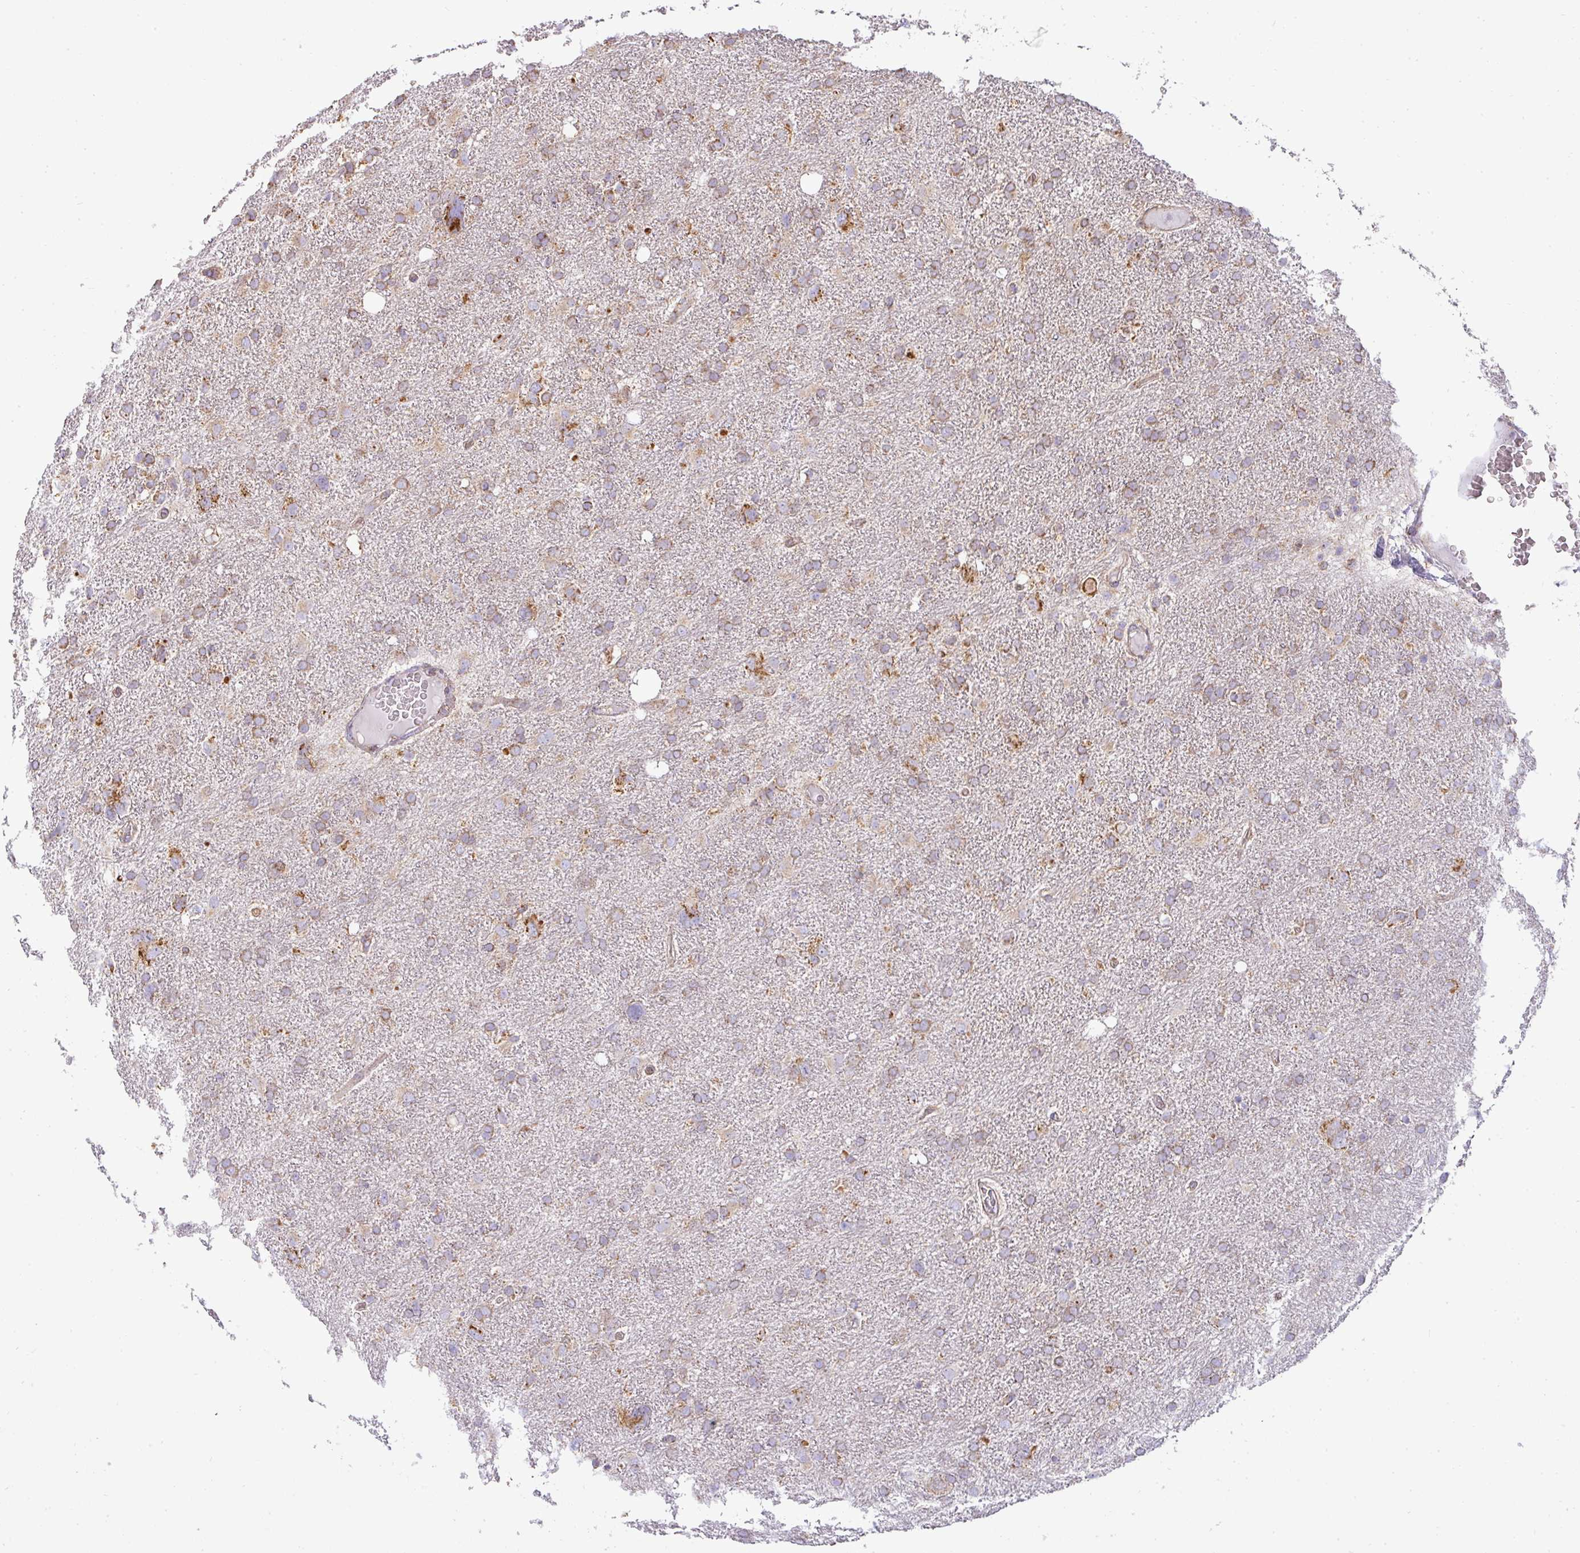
{"staining": {"intensity": "moderate", "quantity": ">75%", "location": "cytoplasmic/membranous"}, "tissue": "glioma", "cell_type": "Tumor cells", "image_type": "cancer", "snomed": [{"axis": "morphology", "description": "Glioma, malignant, High grade"}, {"axis": "topography", "description": "Brain"}], "caption": "Human glioma stained with a protein marker exhibits moderate staining in tumor cells.", "gene": "ZNF211", "patient": {"sex": "male", "age": 61}}